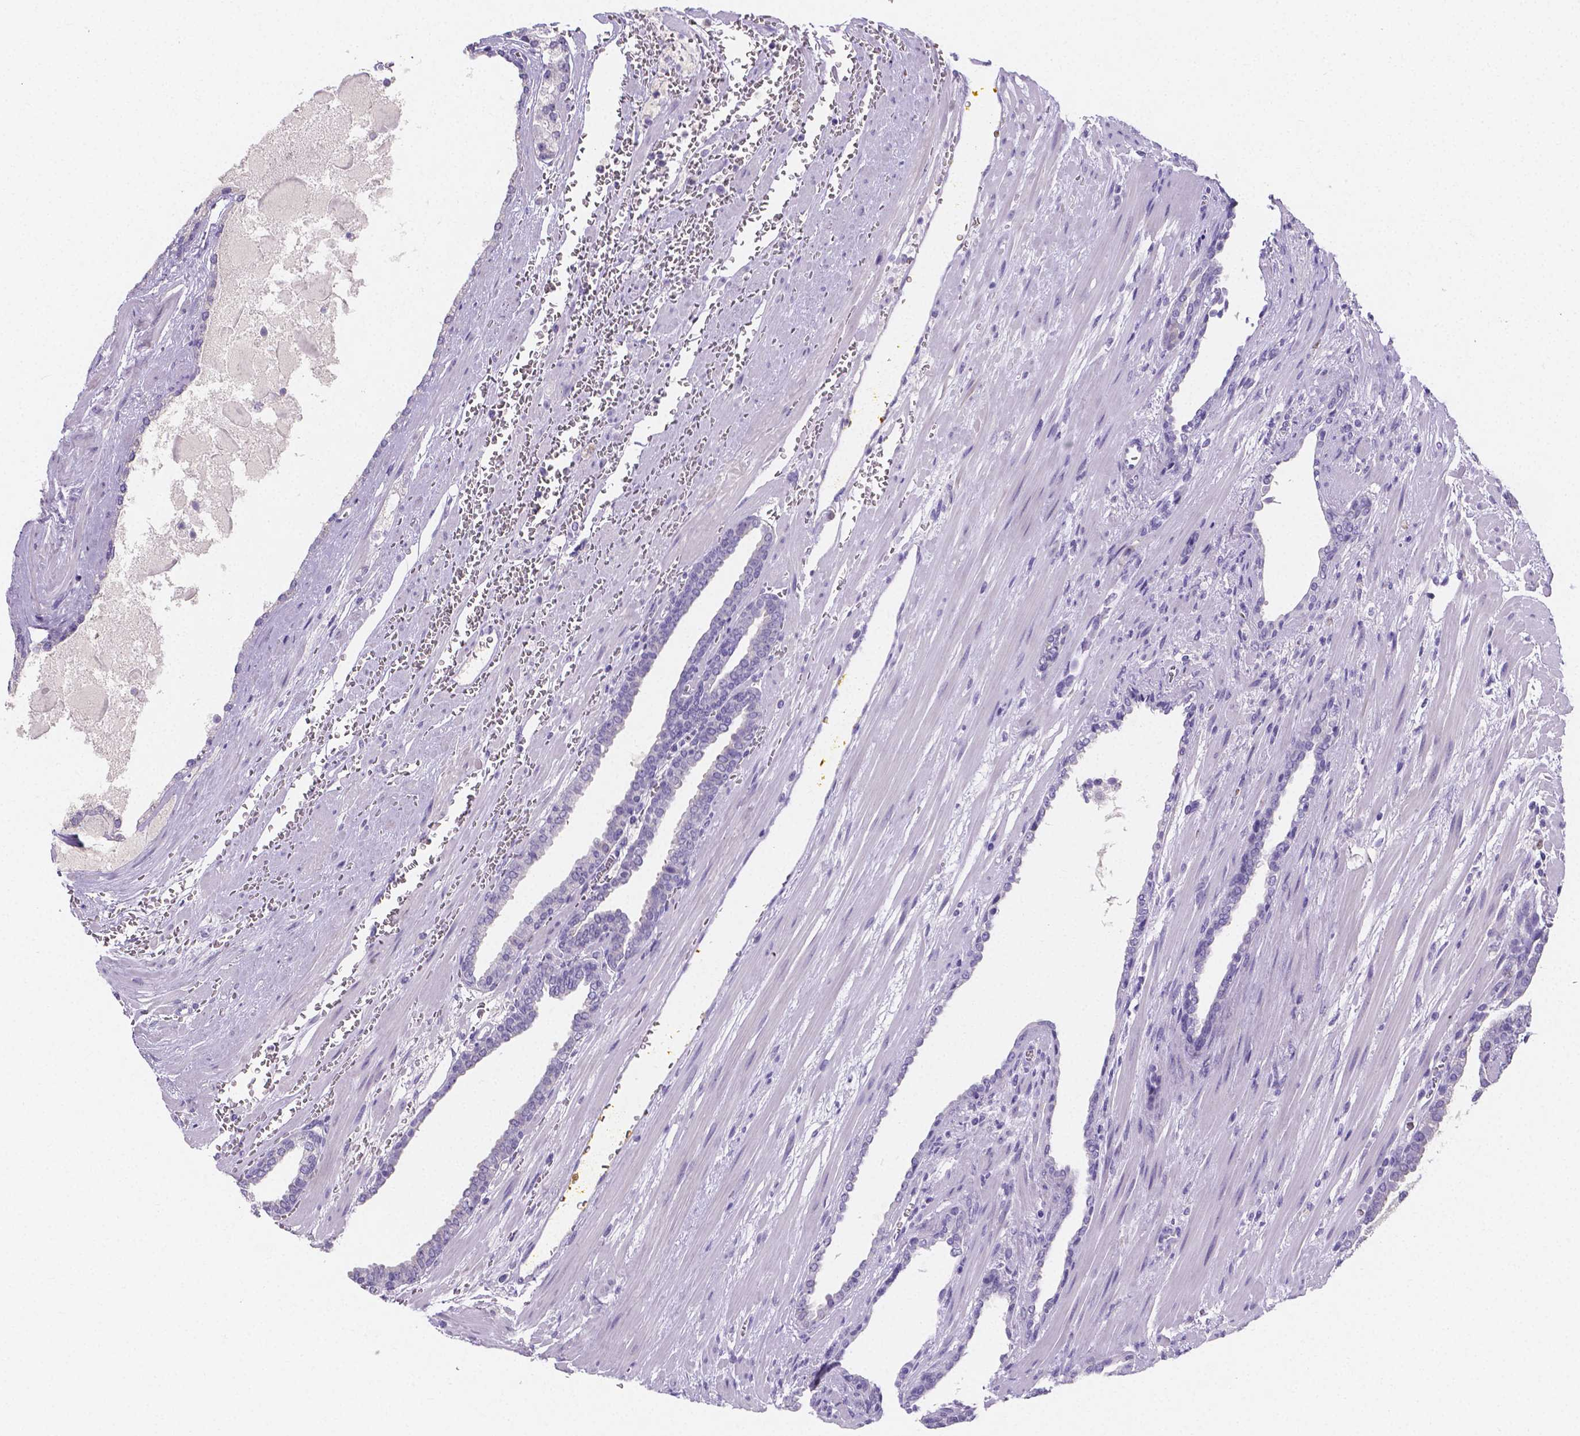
{"staining": {"intensity": "negative", "quantity": "none", "location": "none"}, "tissue": "prostate cancer", "cell_type": "Tumor cells", "image_type": "cancer", "snomed": [{"axis": "morphology", "description": "Adenocarcinoma, High grade"}, {"axis": "topography", "description": "Prostate"}], "caption": "Tumor cells show no significant protein staining in prostate cancer.", "gene": "PLXNA4", "patient": {"sex": "male", "age": 64}}